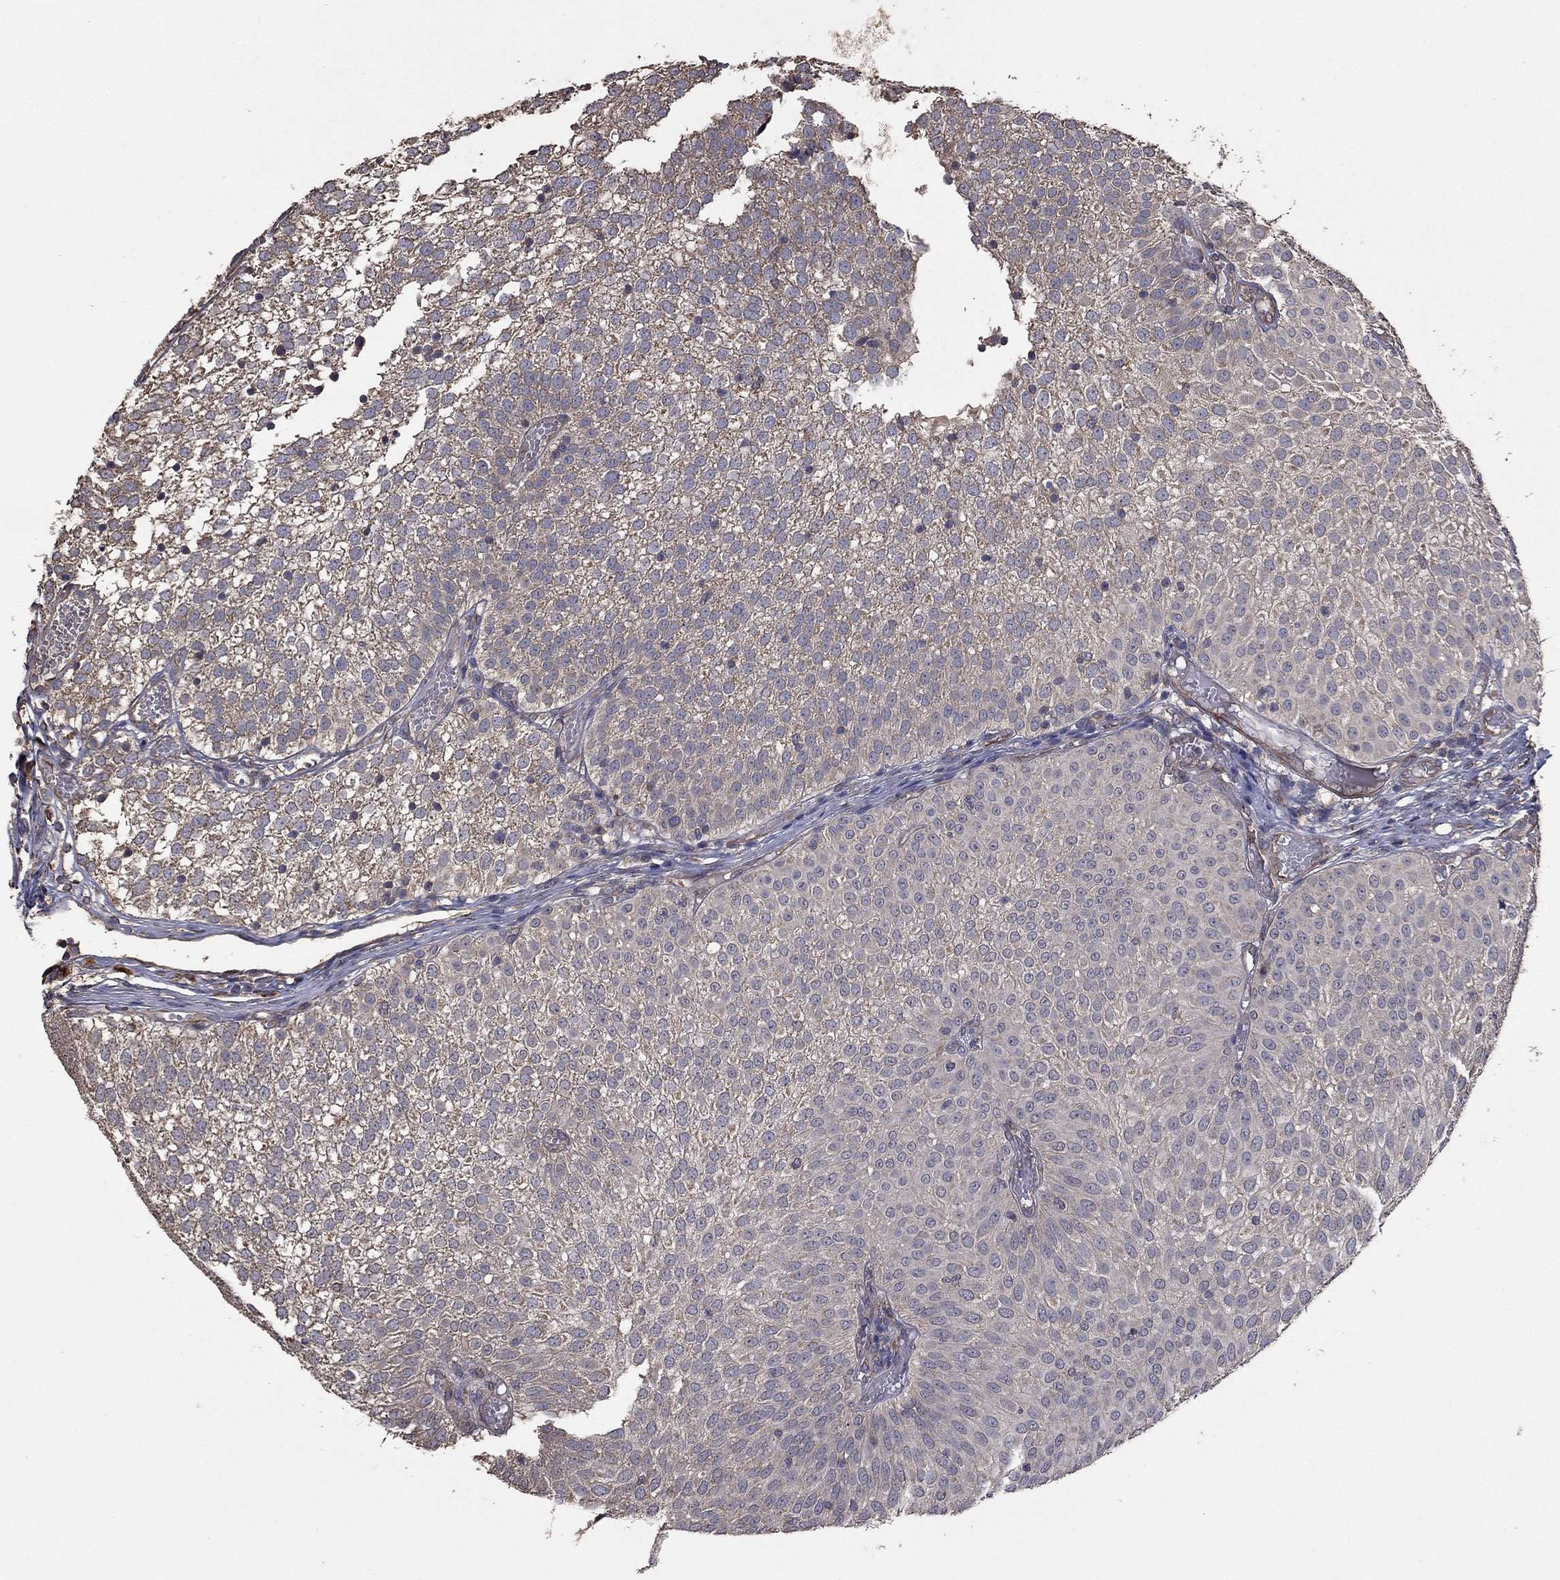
{"staining": {"intensity": "negative", "quantity": "none", "location": "none"}, "tissue": "urothelial cancer", "cell_type": "Tumor cells", "image_type": "cancer", "snomed": [{"axis": "morphology", "description": "Urothelial carcinoma, Low grade"}, {"axis": "topography", "description": "Urinary bladder"}], "caption": "Immunohistochemistry (IHC) micrograph of neoplastic tissue: human urothelial cancer stained with DAB (3,3'-diaminobenzidine) shows no significant protein expression in tumor cells.", "gene": "FLT4", "patient": {"sex": "male", "age": 52}}